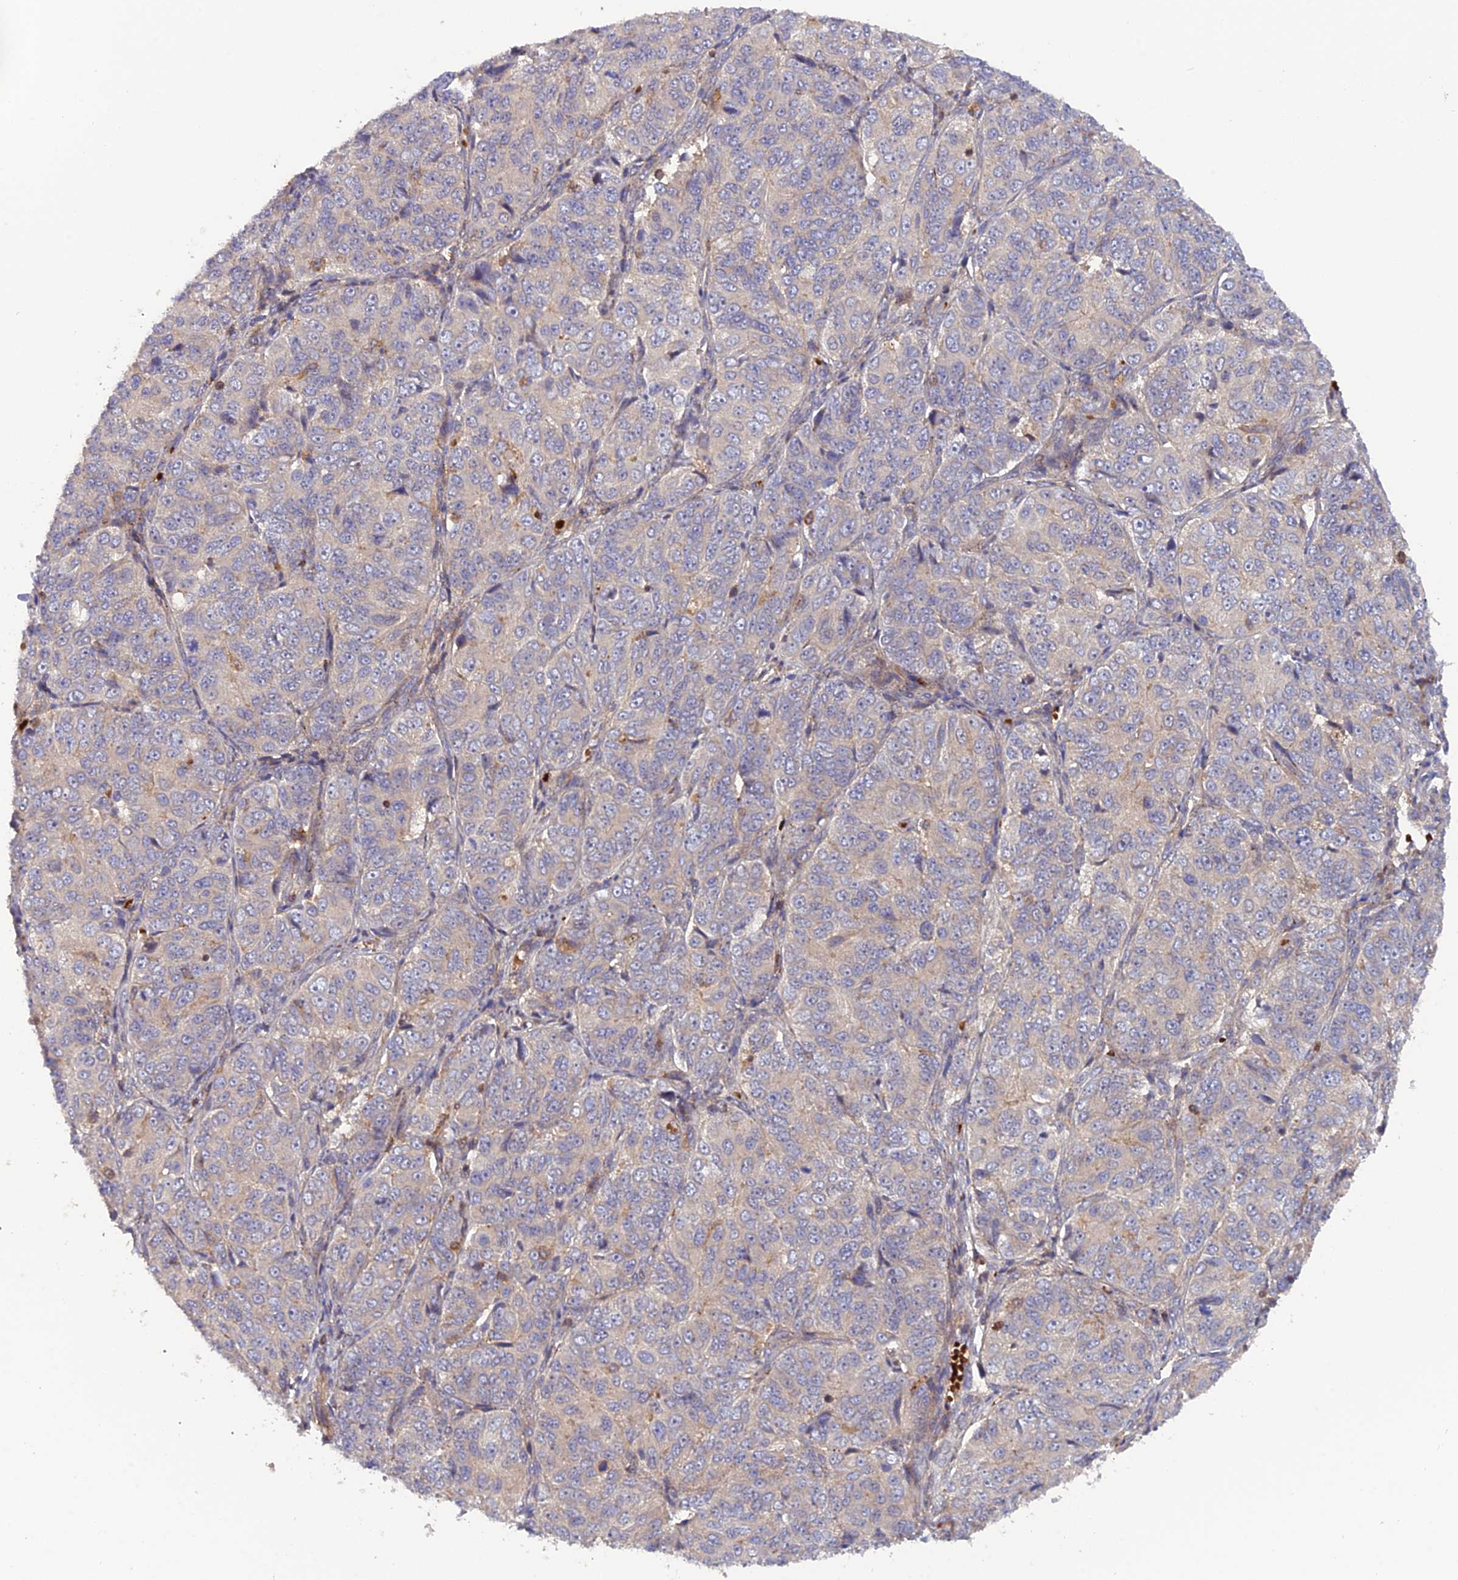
{"staining": {"intensity": "negative", "quantity": "none", "location": "none"}, "tissue": "ovarian cancer", "cell_type": "Tumor cells", "image_type": "cancer", "snomed": [{"axis": "morphology", "description": "Carcinoma, endometroid"}, {"axis": "topography", "description": "Ovary"}], "caption": "Ovarian cancer stained for a protein using immunohistochemistry shows no positivity tumor cells.", "gene": "CPNE7", "patient": {"sex": "female", "age": 51}}